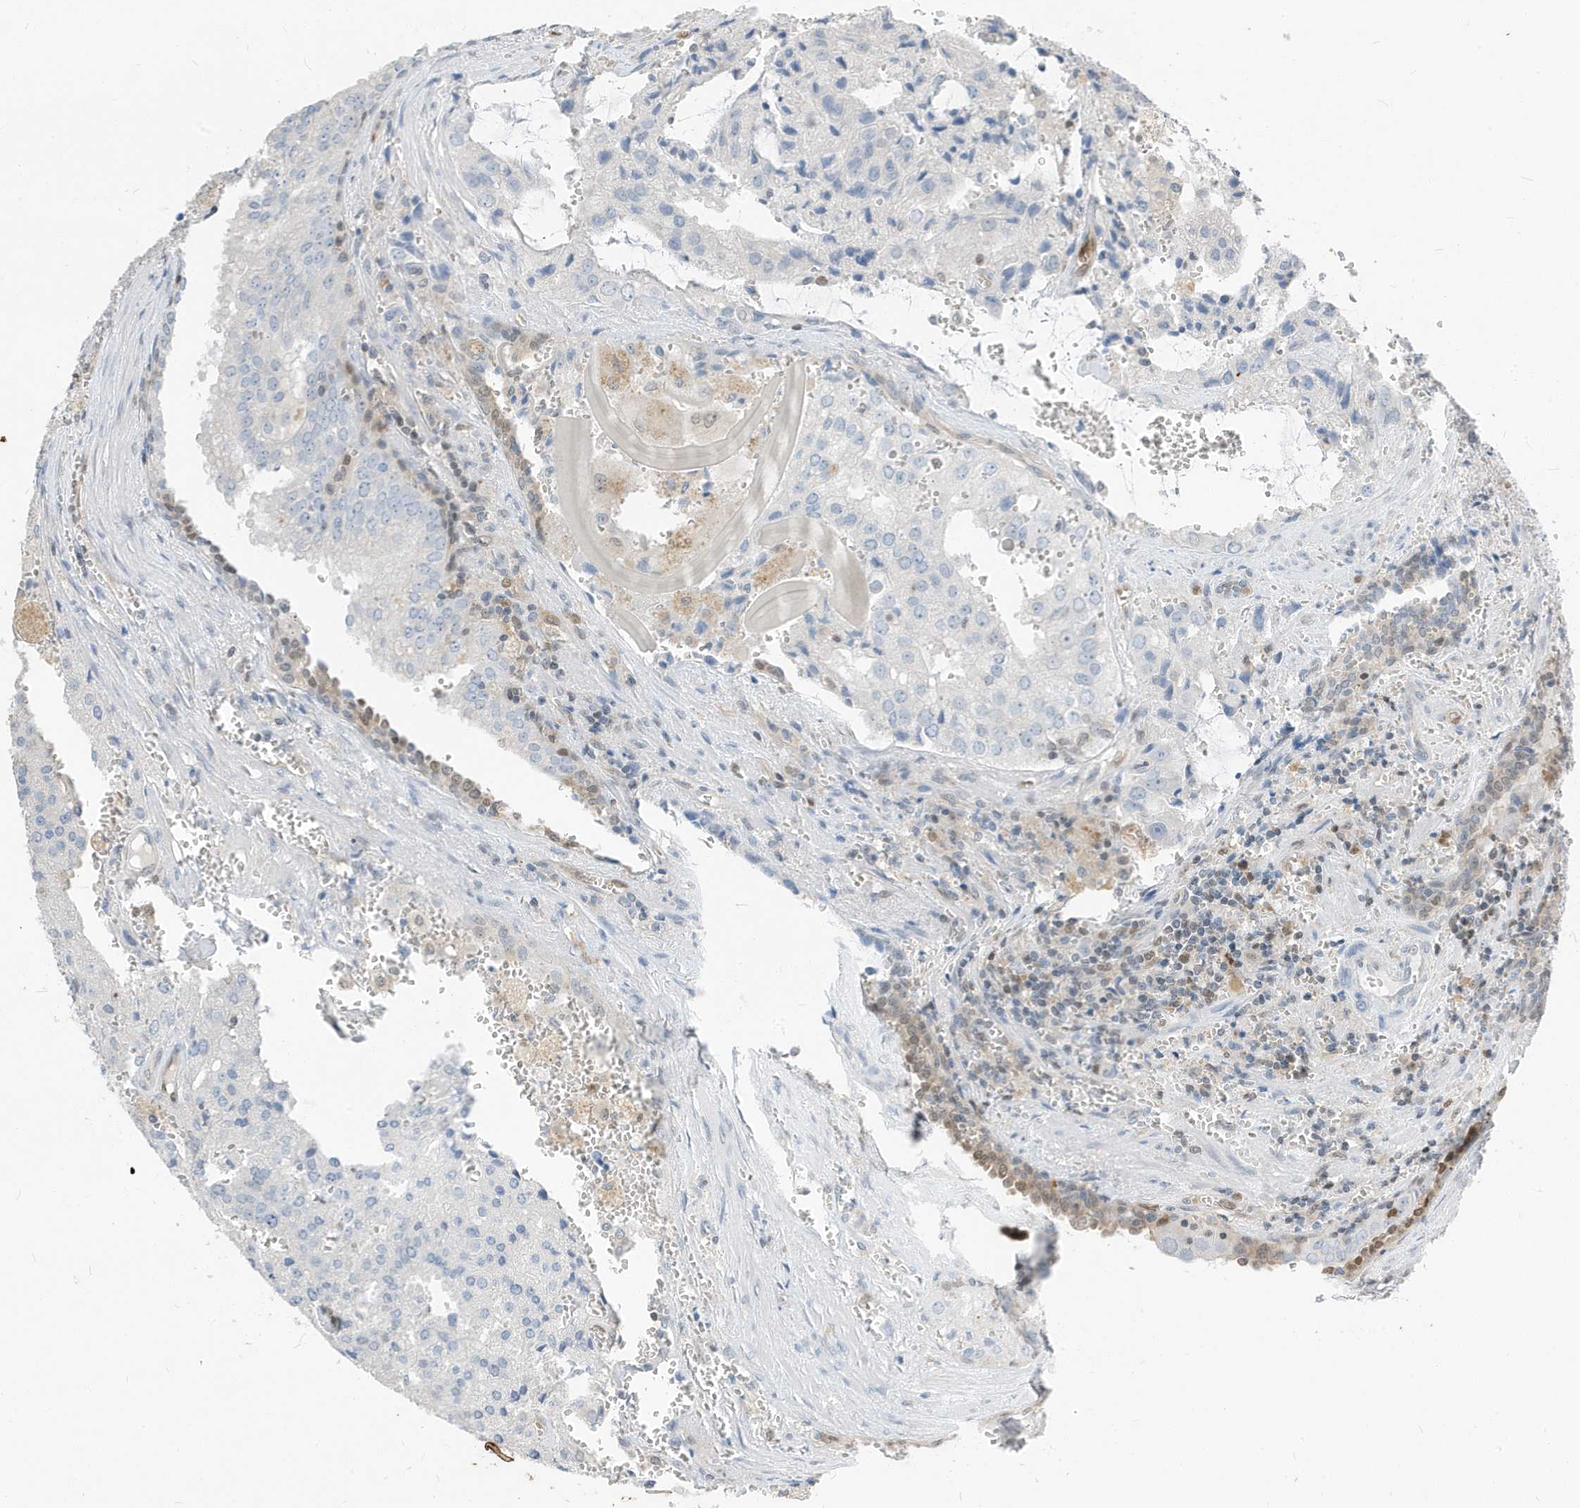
{"staining": {"intensity": "negative", "quantity": "none", "location": "none"}, "tissue": "prostate cancer", "cell_type": "Tumor cells", "image_type": "cancer", "snomed": [{"axis": "morphology", "description": "Adenocarcinoma, High grade"}, {"axis": "topography", "description": "Prostate"}], "caption": "An image of prostate adenocarcinoma (high-grade) stained for a protein reveals no brown staining in tumor cells.", "gene": "NCOA7", "patient": {"sex": "male", "age": 68}}